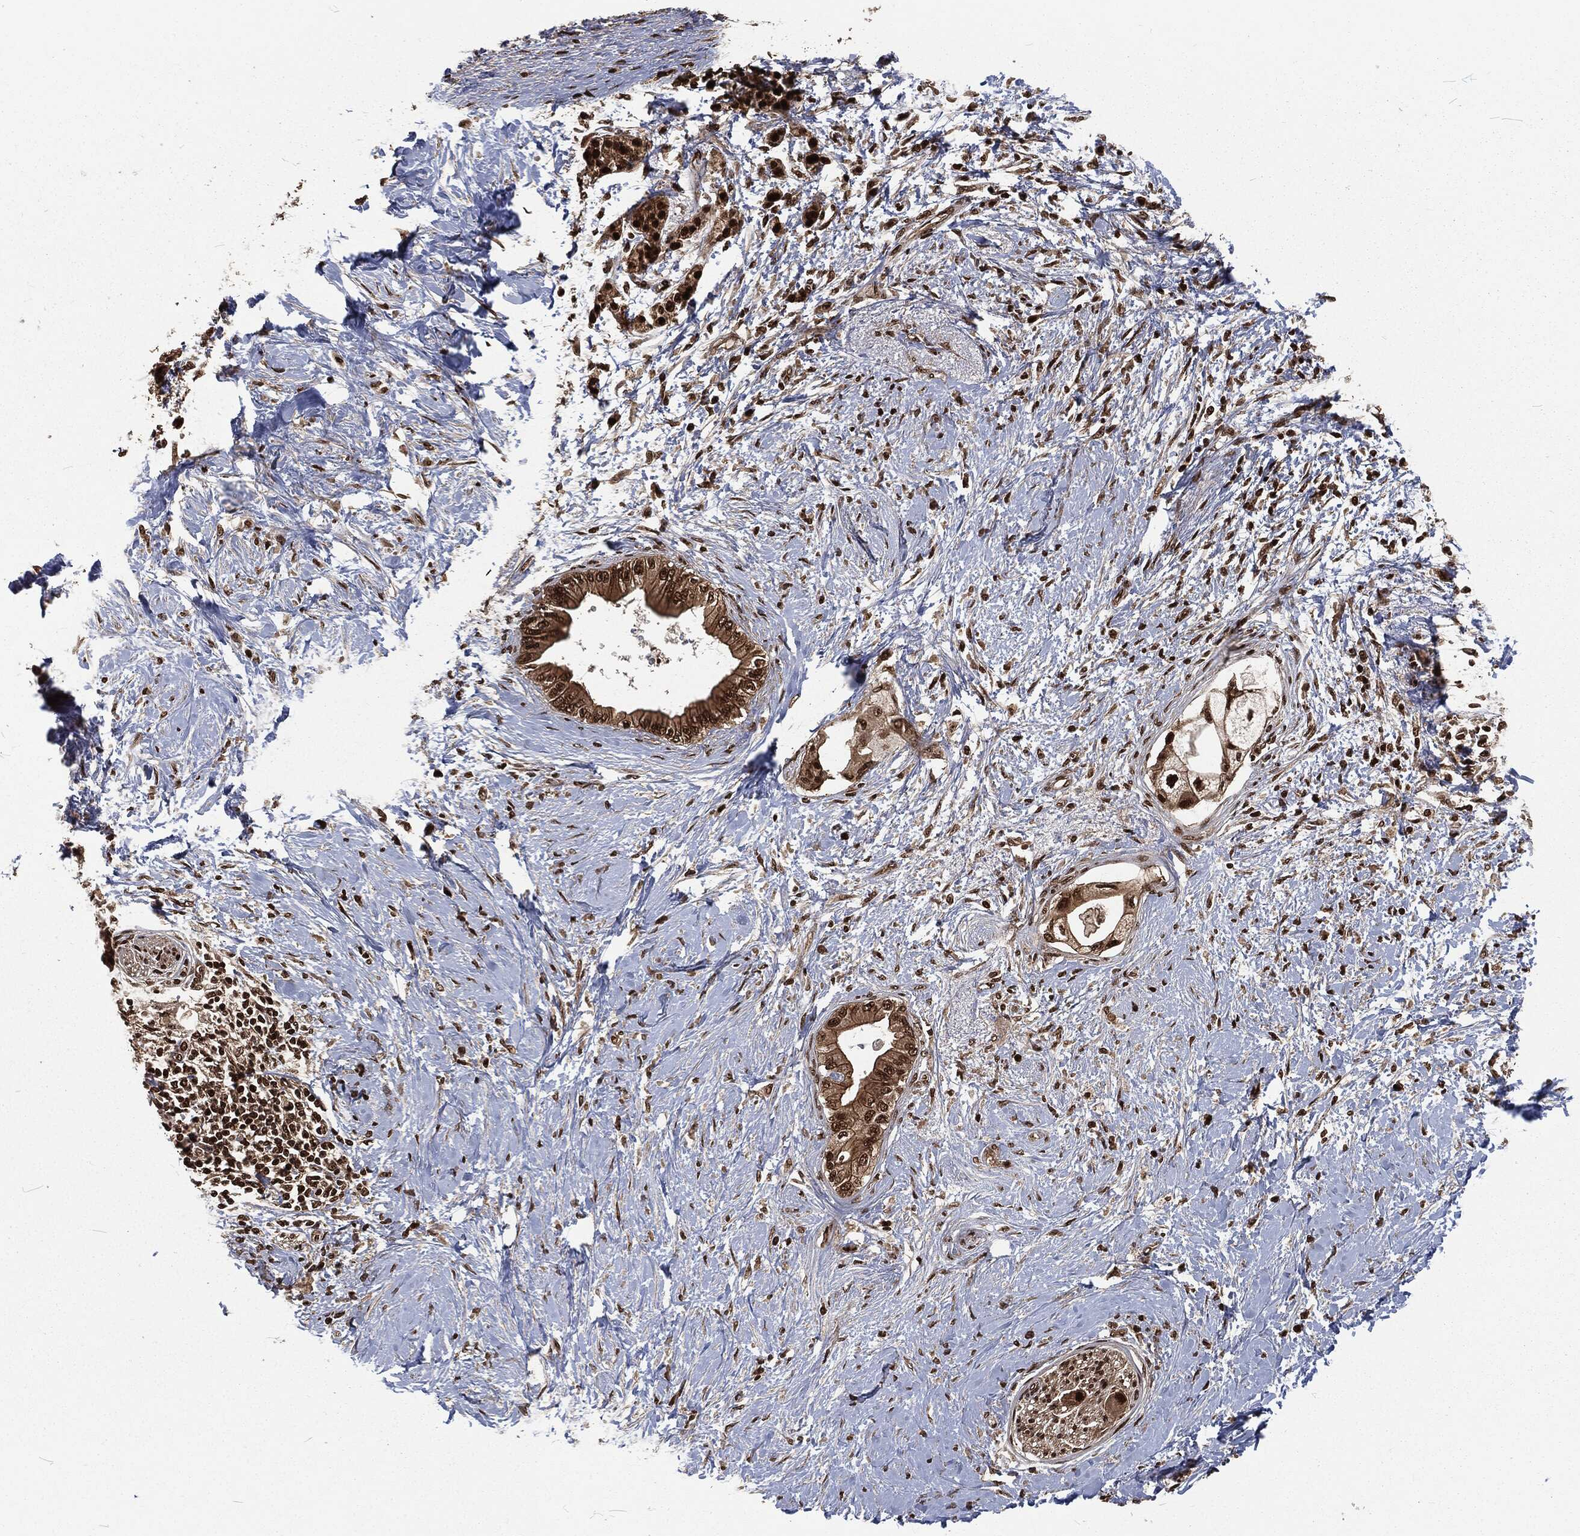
{"staining": {"intensity": "strong", "quantity": "25%-75%", "location": "cytoplasmic/membranous,nuclear"}, "tissue": "pancreatic cancer", "cell_type": "Tumor cells", "image_type": "cancer", "snomed": [{"axis": "morphology", "description": "Normal tissue, NOS"}, {"axis": "morphology", "description": "Adenocarcinoma, NOS"}, {"axis": "topography", "description": "Pancreas"}, {"axis": "topography", "description": "Duodenum"}], "caption": "Protein expression analysis of pancreatic cancer reveals strong cytoplasmic/membranous and nuclear positivity in approximately 25%-75% of tumor cells.", "gene": "NGRN", "patient": {"sex": "female", "age": 60}}